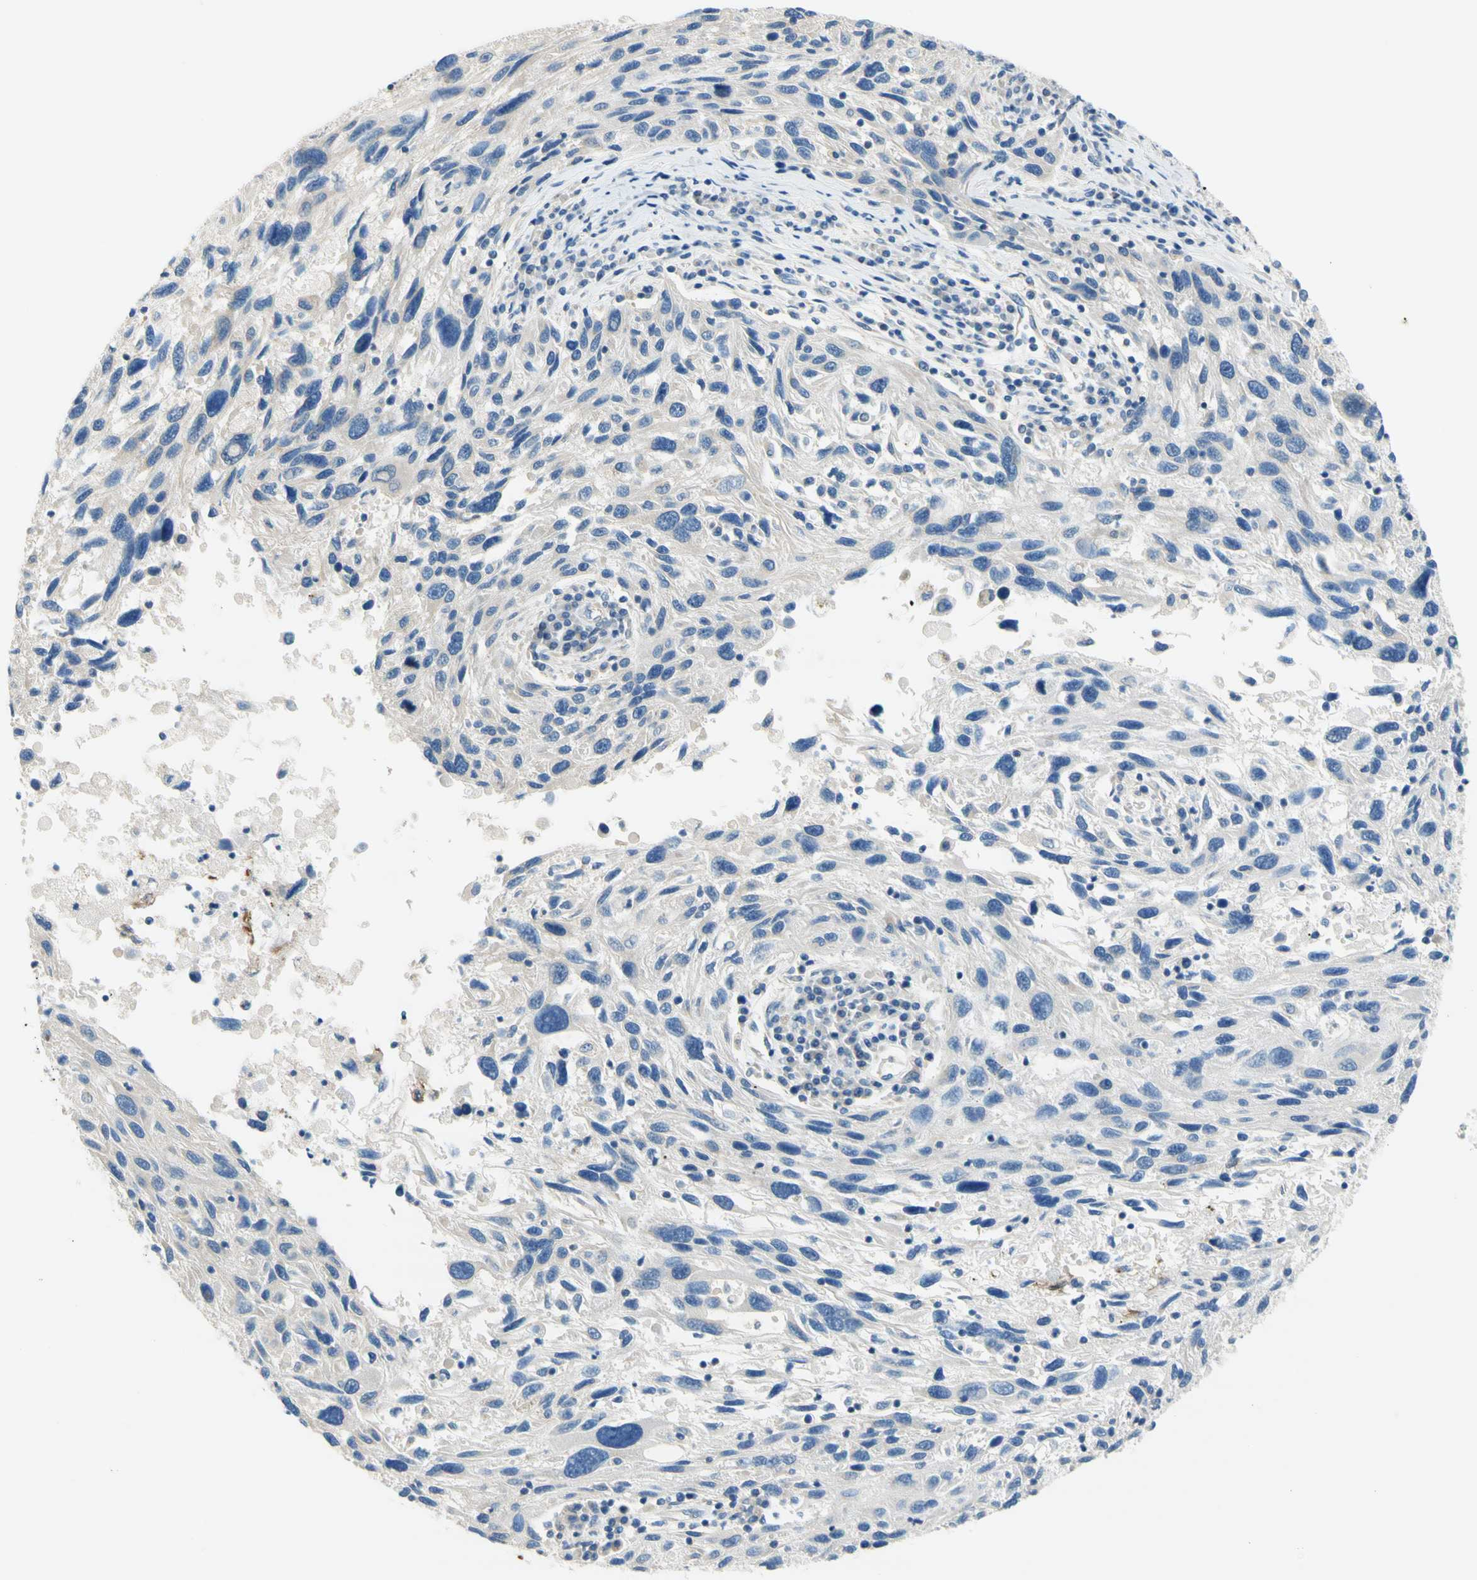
{"staining": {"intensity": "negative", "quantity": "none", "location": "none"}, "tissue": "melanoma", "cell_type": "Tumor cells", "image_type": "cancer", "snomed": [{"axis": "morphology", "description": "Malignant melanoma, NOS"}, {"axis": "topography", "description": "Skin"}], "caption": "This is a micrograph of IHC staining of malignant melanoma, which shows no expression in tumor cells. (DAB immunohistochemistry (IHC), high magnification).", "gene": "F3", "patient": {"sex": "male", "age": 53}}